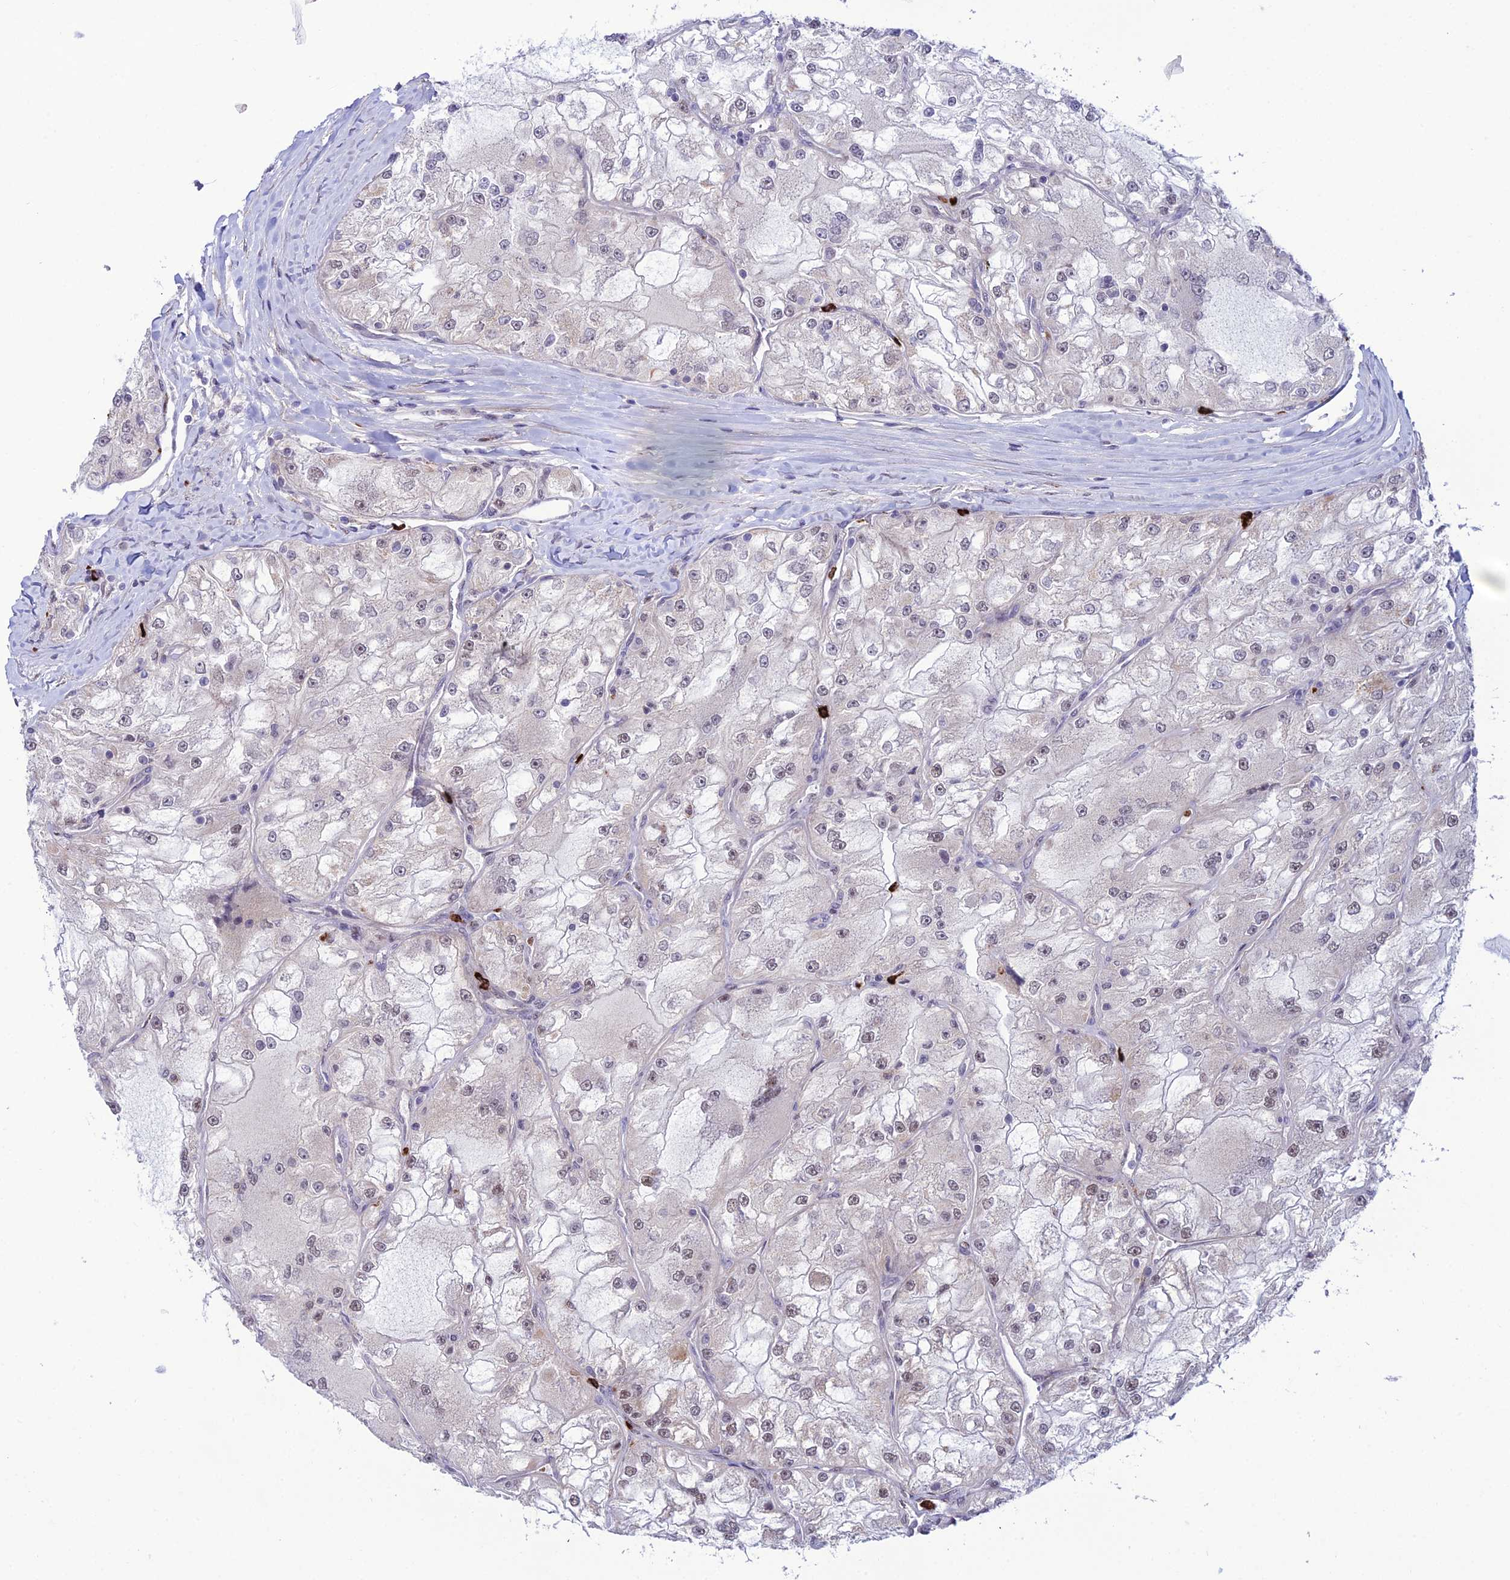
{"staining": {"intensity": "negative", "quantity": "none", "location": "none"}, "tissue": "renal cancer", "cell_type": "Tumor cells", "image_type": "cancer", "snomed": [{"axis": "morphology", "description": "Adenocarcinoma, NOS"}, {"axis": "topography", "description": "Kidney"}], "caption": "The histopathology image shows no significant staining in tumor cells of renal cancer.", "gene": "COL6A6", "patient": {"sex": "female", "age": 72}}